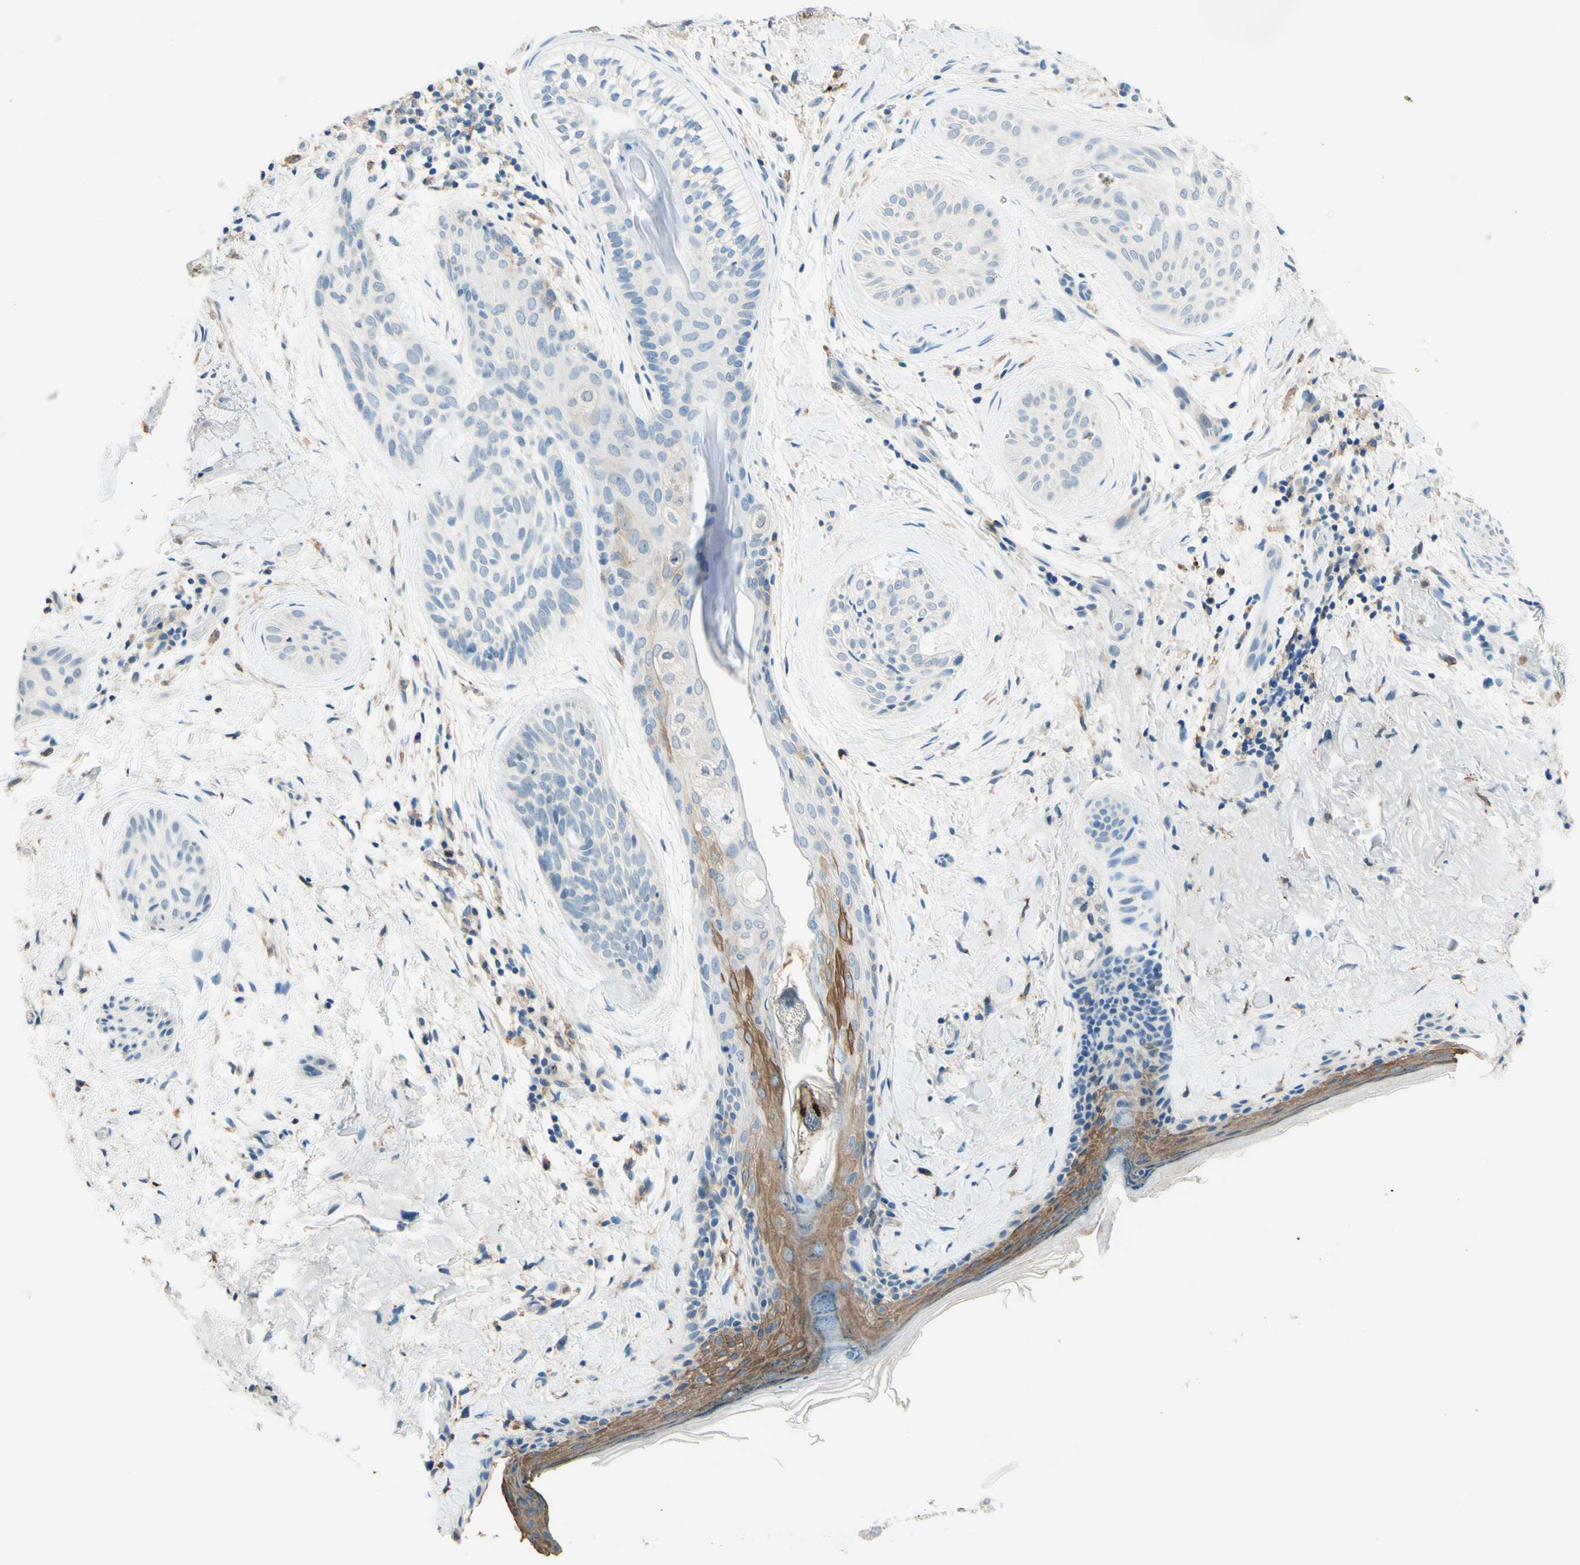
{"staining": {"intensity": "weak", "quantity": "<25%", "location": "cytoplasmic/membranous"}, "tissue": "skin cancer", "cell_type": "Tumor cells", "image_type": "cancer", "snomed": [{"axis": "morphology", "description": "Normal tissue, NOS"}, {"axis": "morphology", "description": "Basal cell carcinoma"}, {"axis": "topography", "description": "Skin"}], "caption": "Basal cell carcinoma (skin) was stained to show a protein in brown. There is no significant positivity in tumor cells.", "gene": "SIGLEC9", "patient": {"sex": "female", "age": 71}}